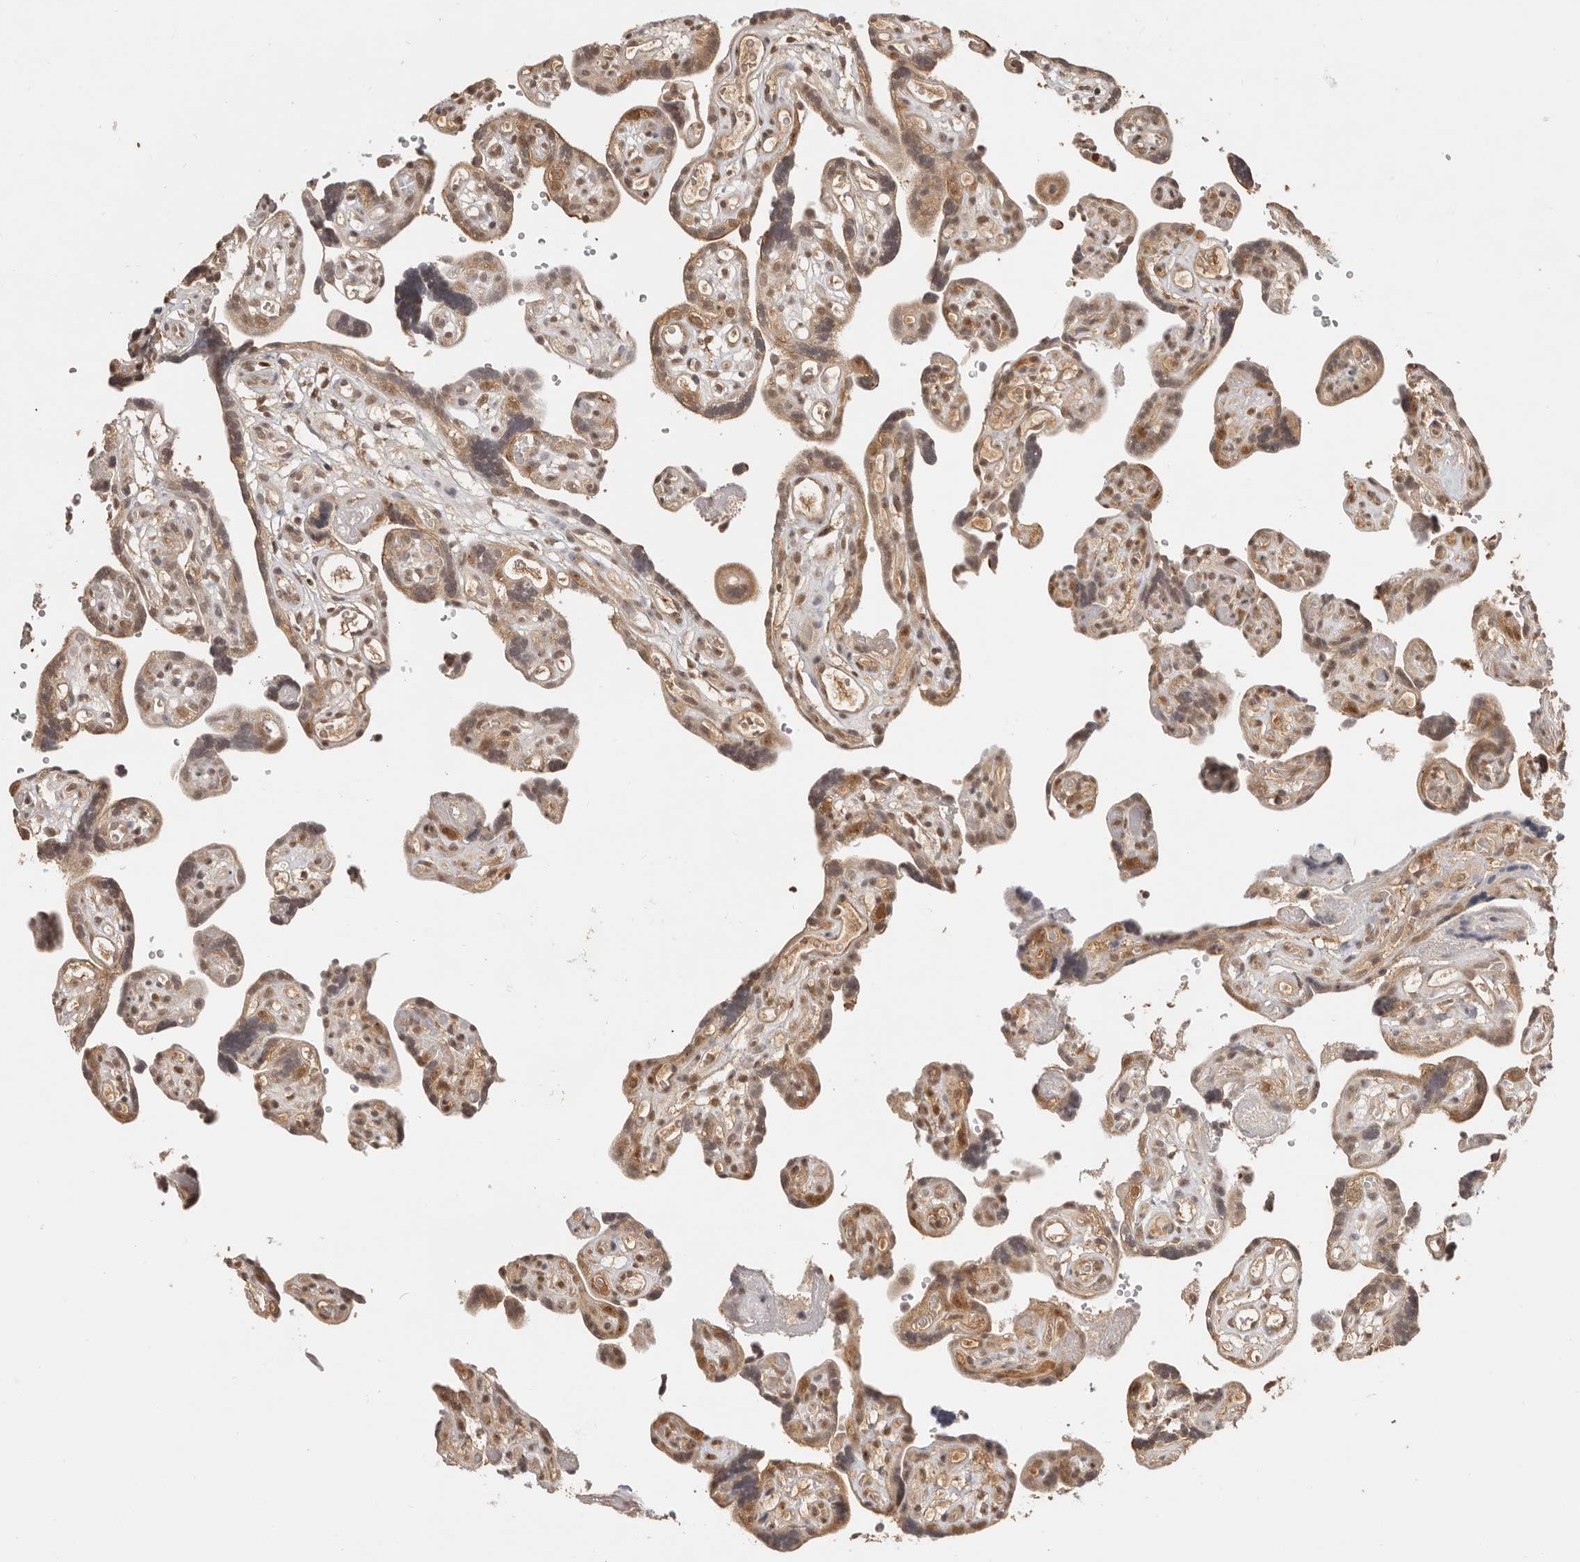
{"staining": {"intensity": "moderate", "quantity": ">75%", "location": "cytoplasmic/membranous,nuclear"}, "tissue": "placenta", "cell_type": "Decidual cells", "image_type": "normal", "snomed": [{"axis": "morphology", "description": "Normal tissue, NOS"}, {"axis": "topography", "description": "Placenta"}], "caption": "Immunohistochemical staining of normal placenta shows moderate cytoplasmic/membranous,nuclear protein expression in approximately >75% of decidual cells. Ihc stains the protein in brown and the nuclei are stained blue.", "gene": "PSMA5", "patient": {"sex": "female", "age": 30}}